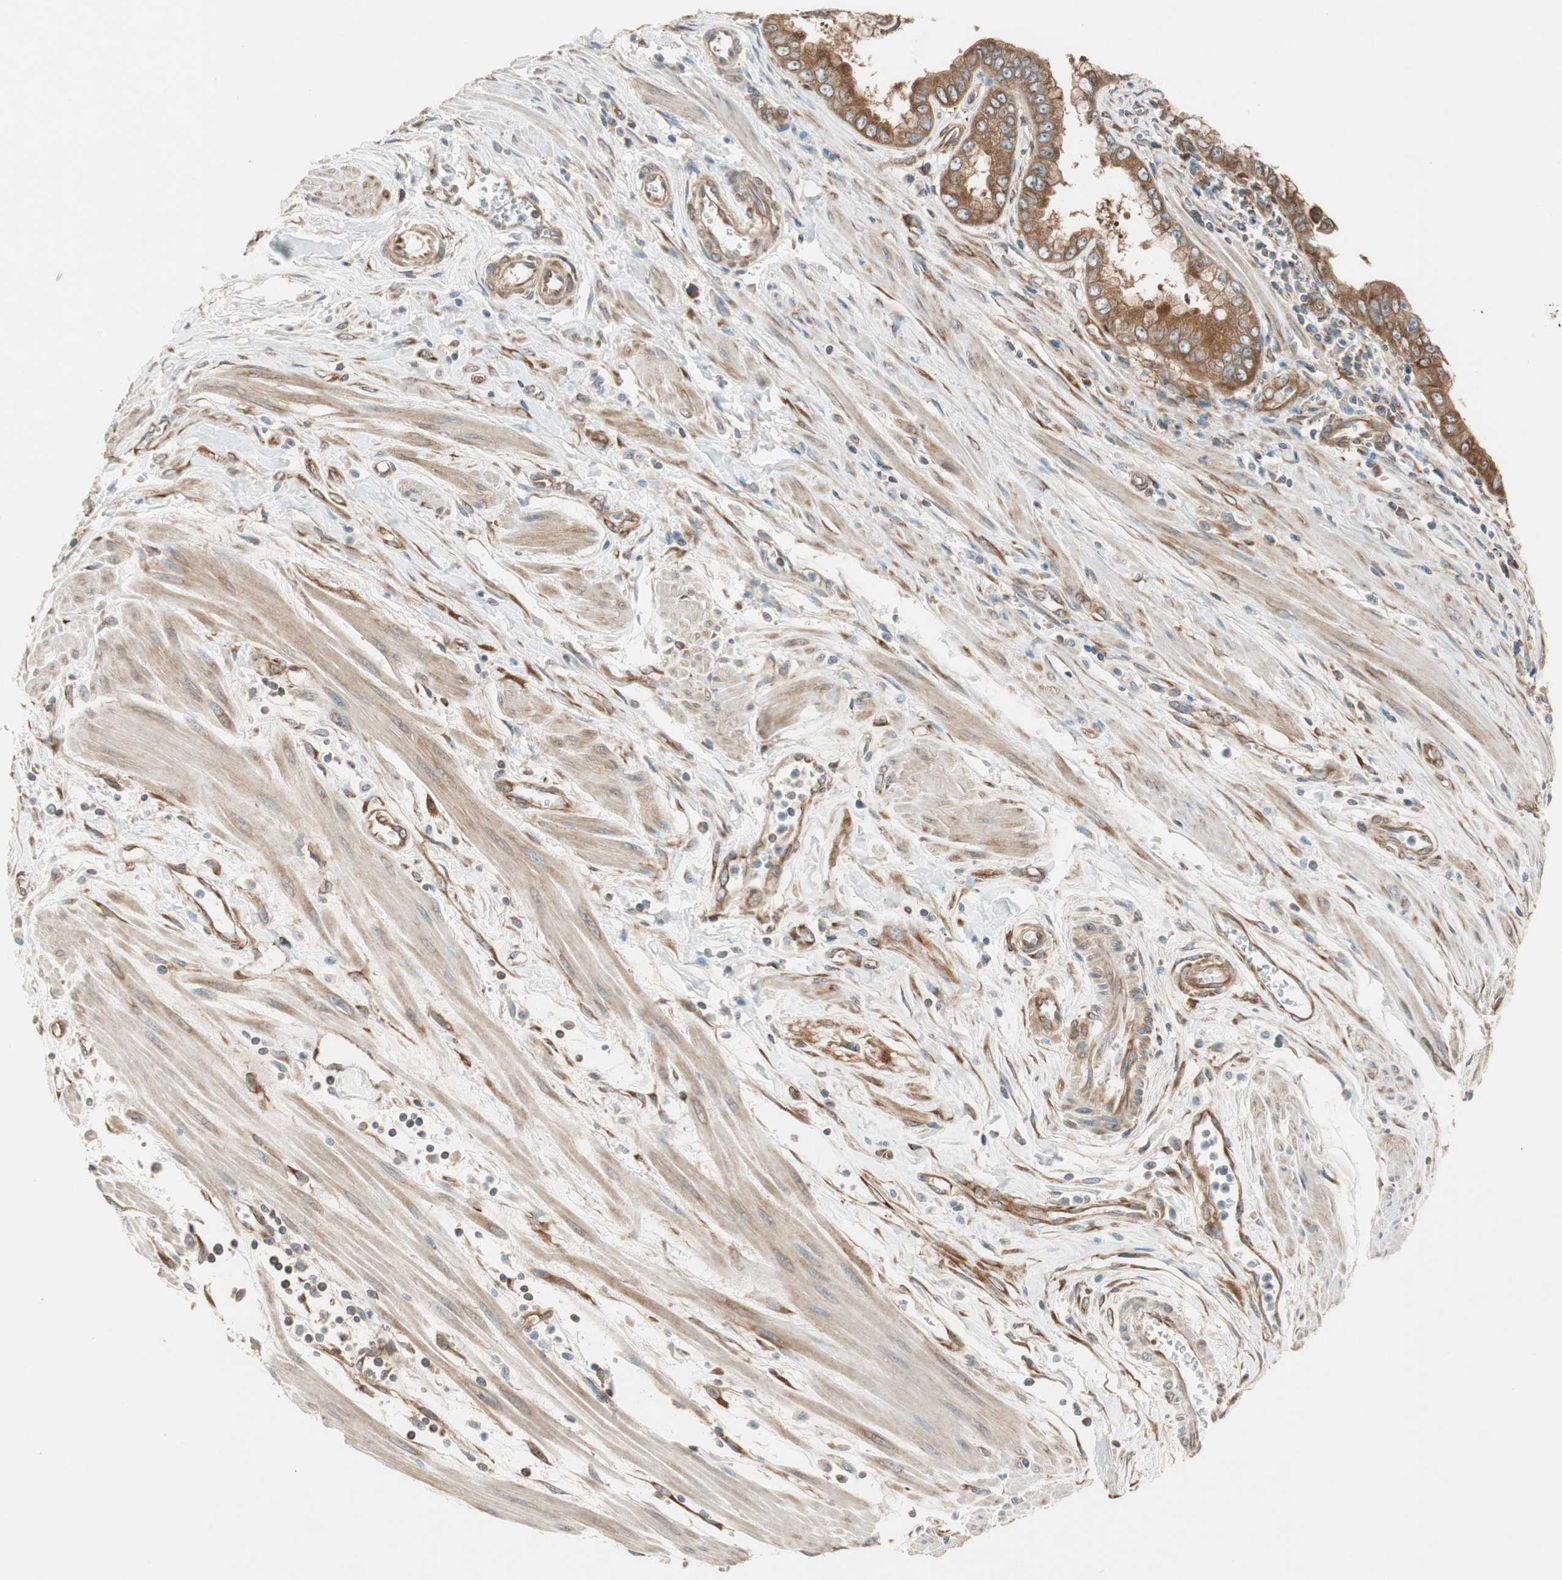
{"staining": {"intensity": "strong", "quantity": ">75%", "location": "cytoplasmic/membranous"}, "tissue": "pancreatic cancer", "cell_type": "Tumor cells", "image_type": "cancer", "snomed": [{"axis": "morphology", "description": "Normal tissue, NOS"}, {"axis": "topography", "description": "Lymph node"}], "caption": "Protein positivity by IHC shows strong cytoplasmic/membranous staining in about >75% of tumor cells in pancreatic cancer.", "gene": "WASL", "patient": {"sex": "male", "age": 50}}